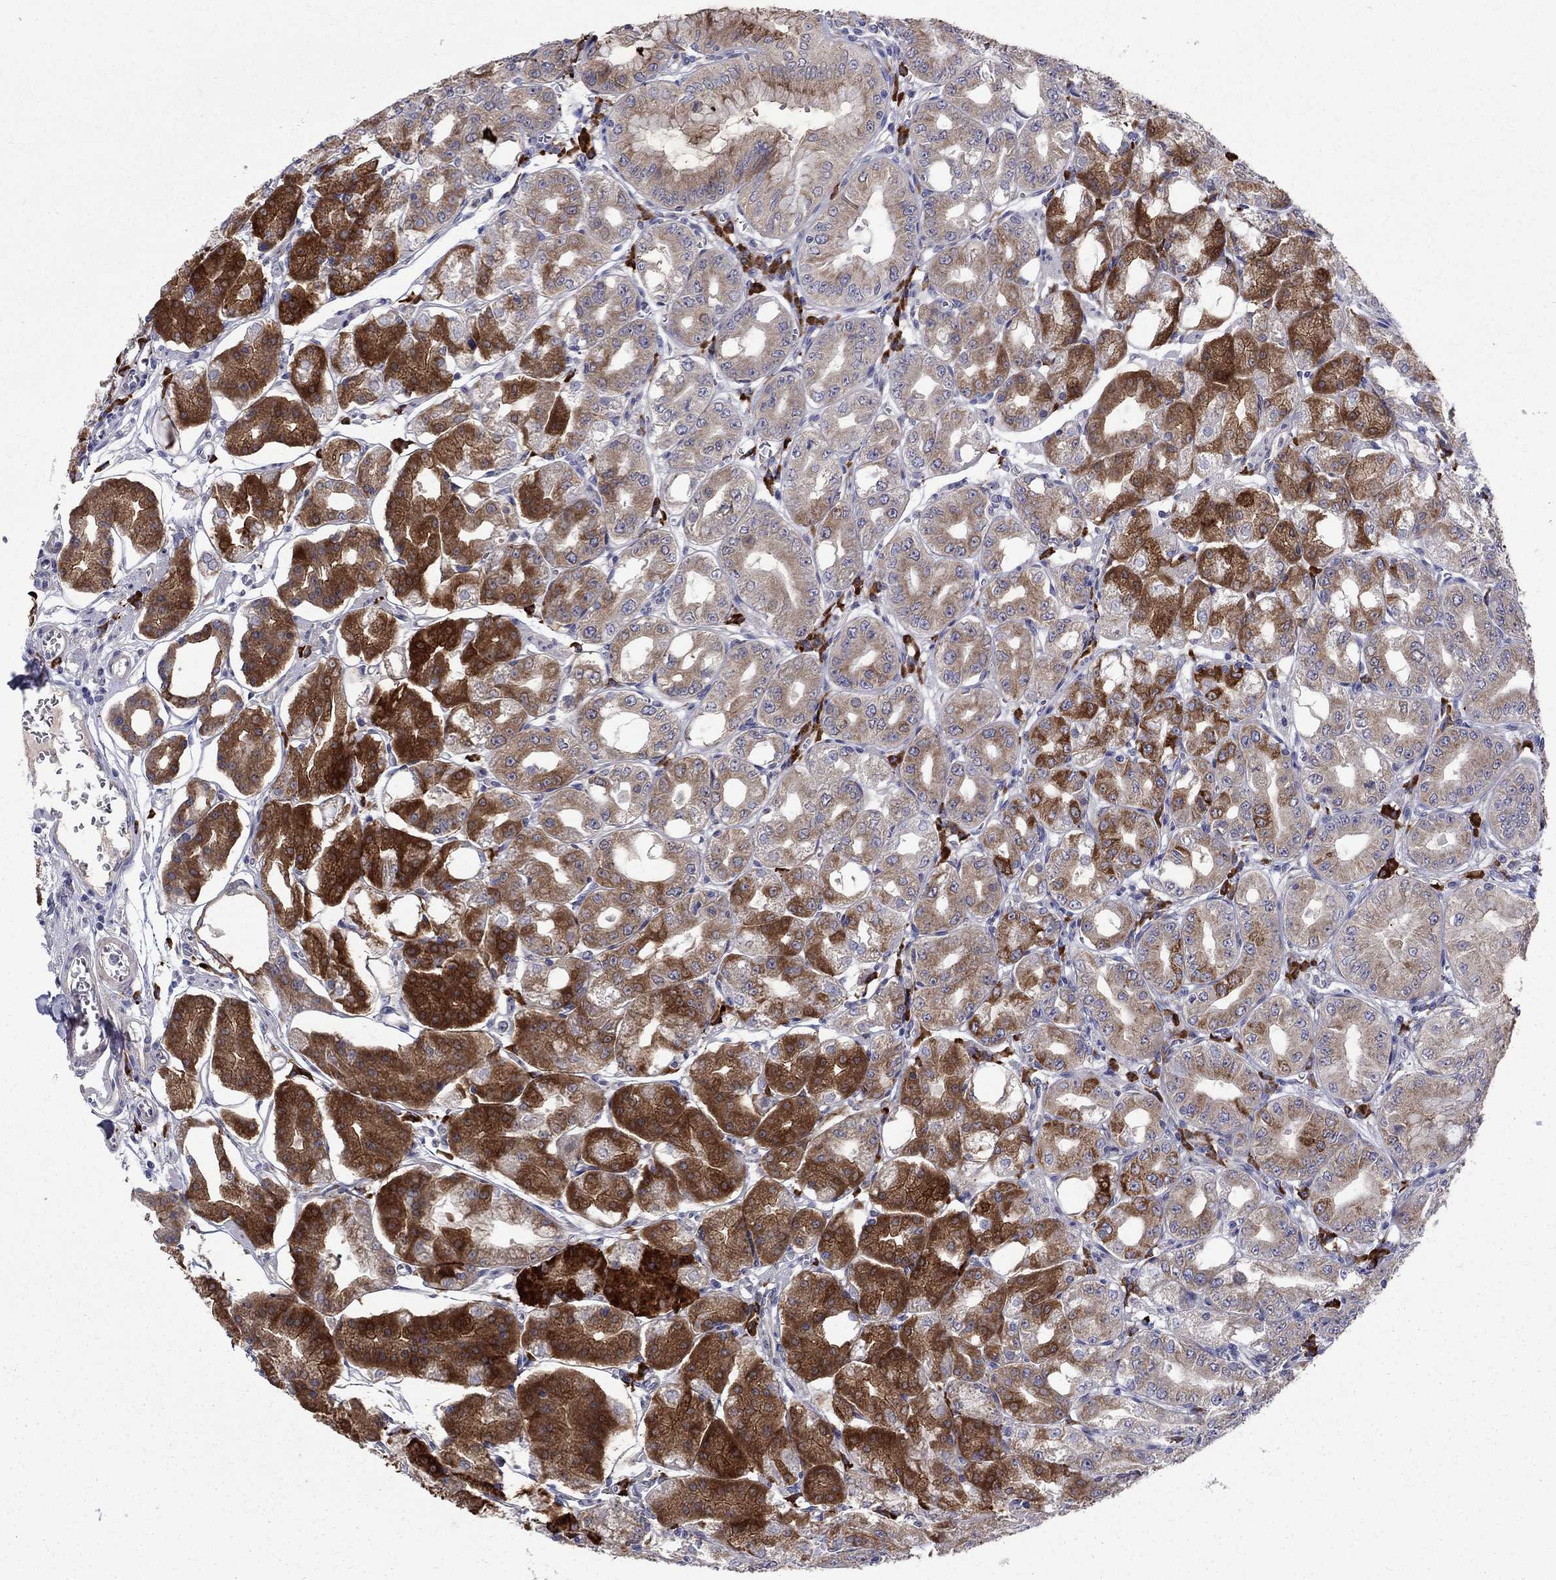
{"staining": {"intensity": "strong", "quantity": "25%-75%", "location": "cytoplasmic/membranous"}, "tissue": "stomach", "cell_type": "Glandular cells", "image_type": "normal", "snomed": [{"axis": "morphology", "description": "Normal tissue, NOS"}, {"axis": "topography", "description": "Stomach, lower"}], "caption": "Immunohistochemistry (IHC) image of normal stomach stained for a protein (brown), which reveals high levels of strong cytoplasmic/membranous staining in about 25%-75% of glandular cells.", "gene": "ASNS", "patient": {"sex": "male", "age": 71}}